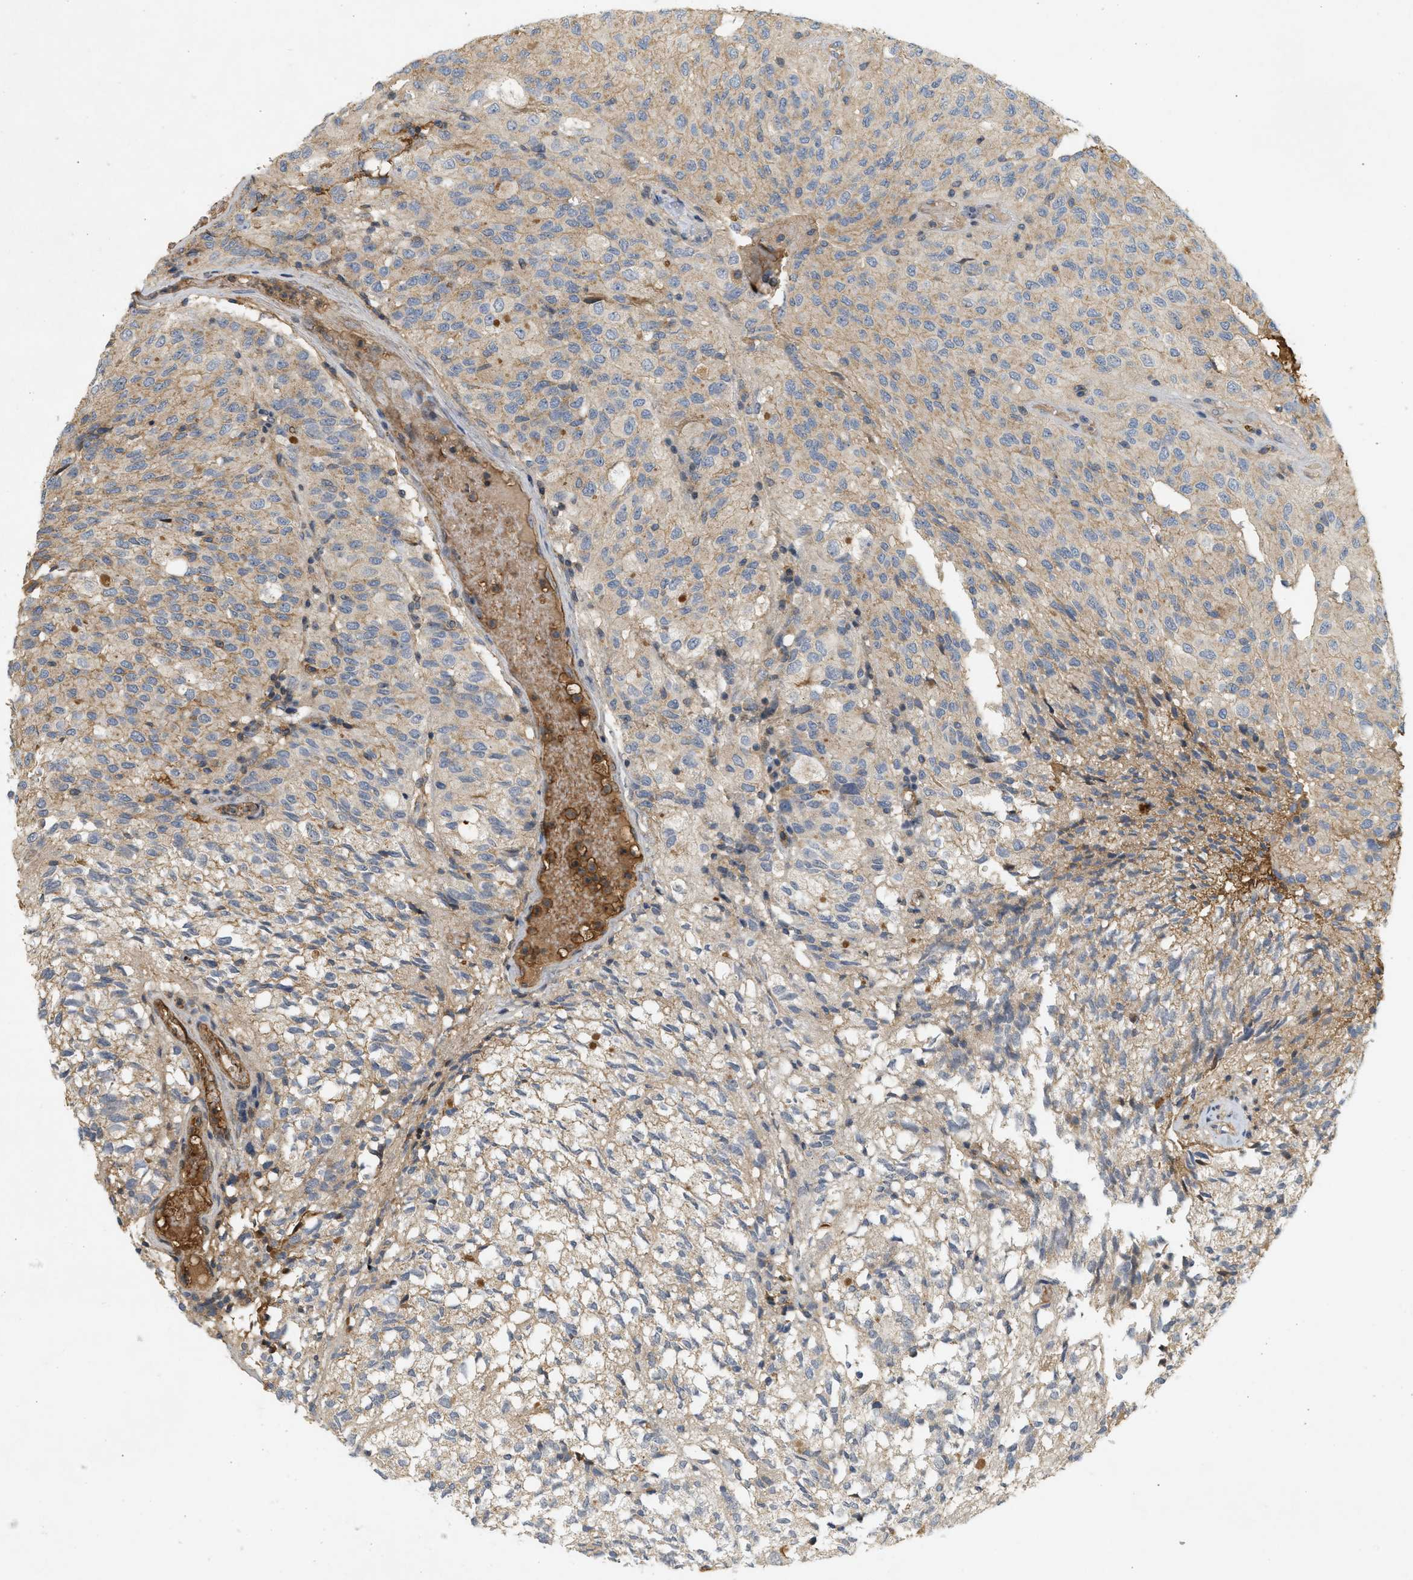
{"staining": {"intensity": "weak", "quantity": "<25%", "location": "cytoplasmic/membranous"}, "tissue": "glioma", "cell_type": "Tumor cells", "image_type": "cancer", "snomed": [{"axis": "morphology", "description": "Glioma, malignant, High grade"}, {"axis": "topography", "description": "Brain"}], "caption": "Image shows no significant protein positivity in tumor cells of high-grade glioma (malignant).", "gene": "F8", "patient": {"sex": "male", "age": 32}}